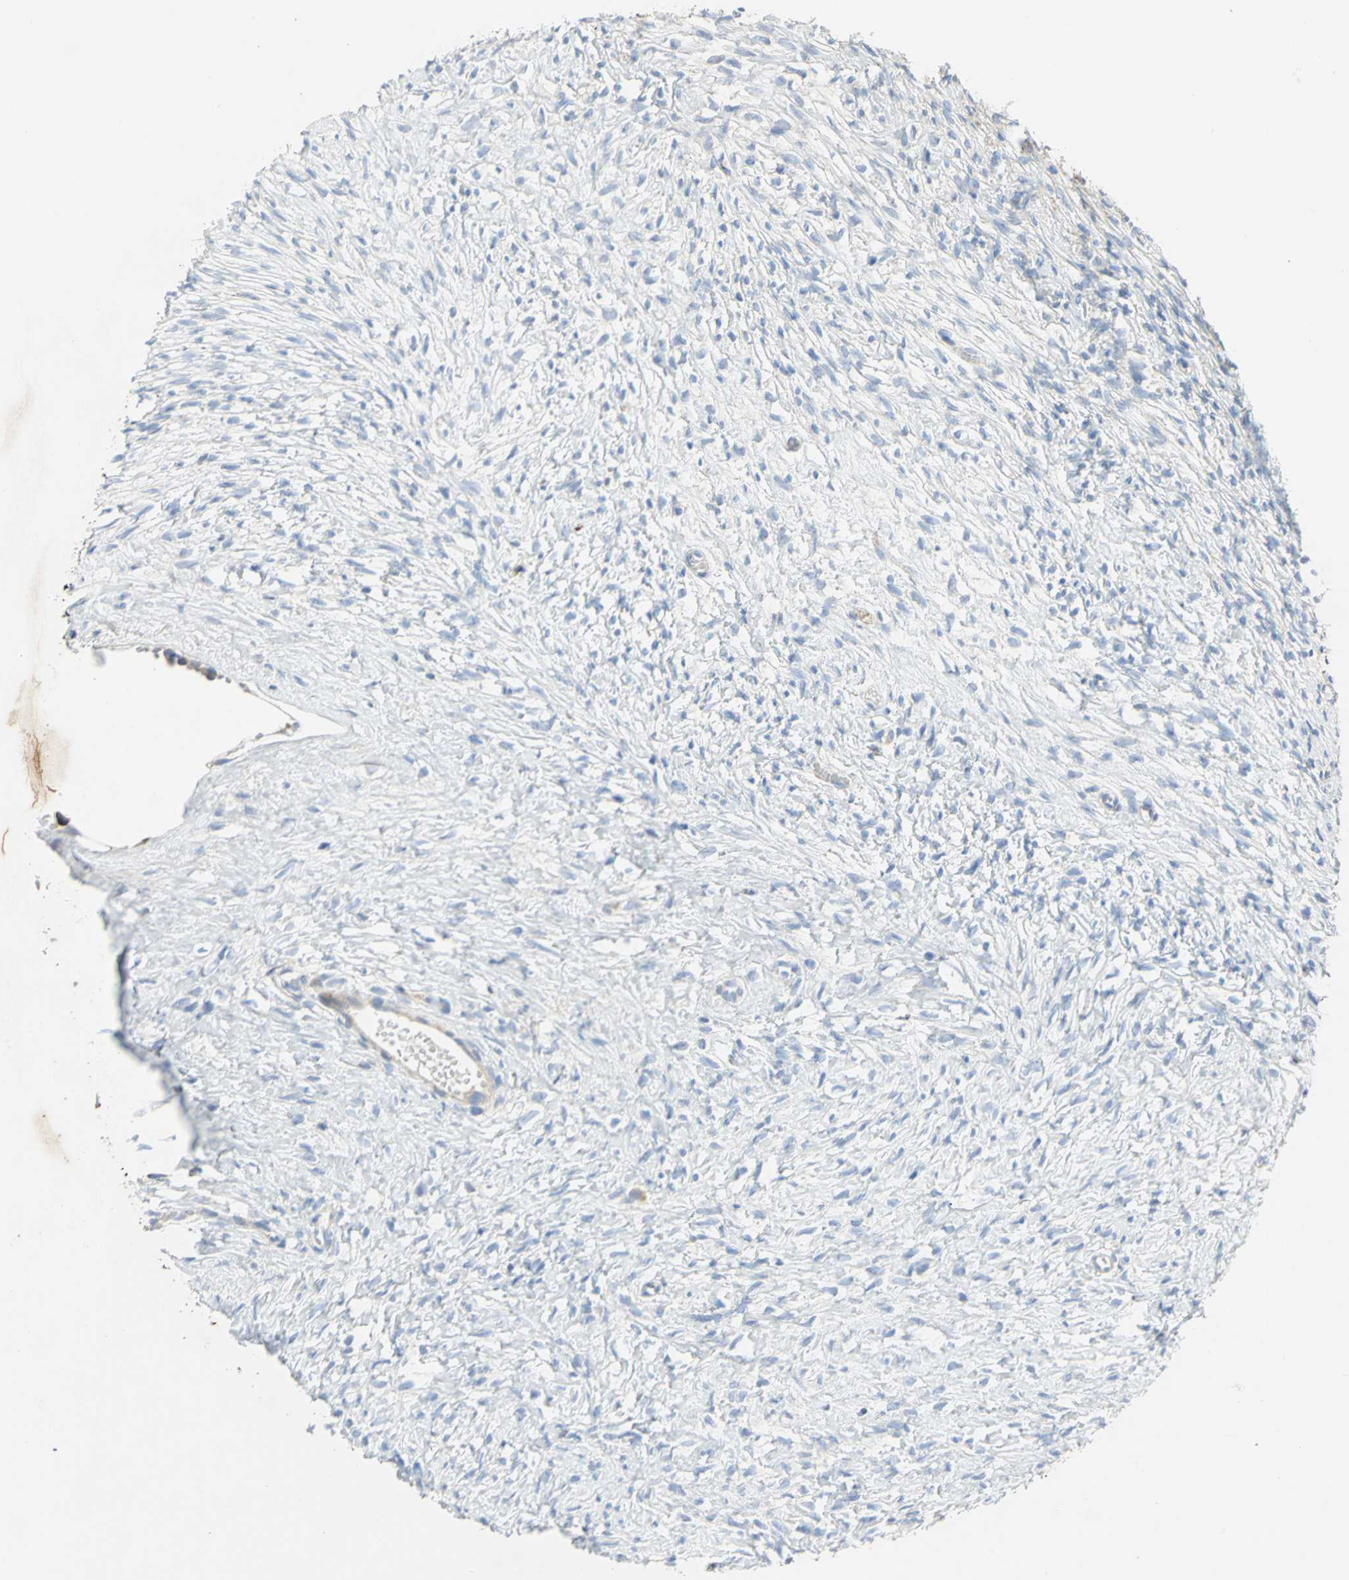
{"staining": {"intensity": "negative", "quantity": "none", "location": "none"}, "tissue": "ovary", "cell_type": "Ovarian stroma cells", "image_type": "normal", "snomed": [{"axis": "morphology", "description": "Normal tissue, NOS"}, {"axis": "topography", "description": "Ovary"}], "caption": "This is an immunohistochemistry (IHC) photomicrograph of unremarkable human ovary. There is no expression in ovarian stroma cells.", "gene": "TULP4", "patient": {"sex": "female", "age": 35}}